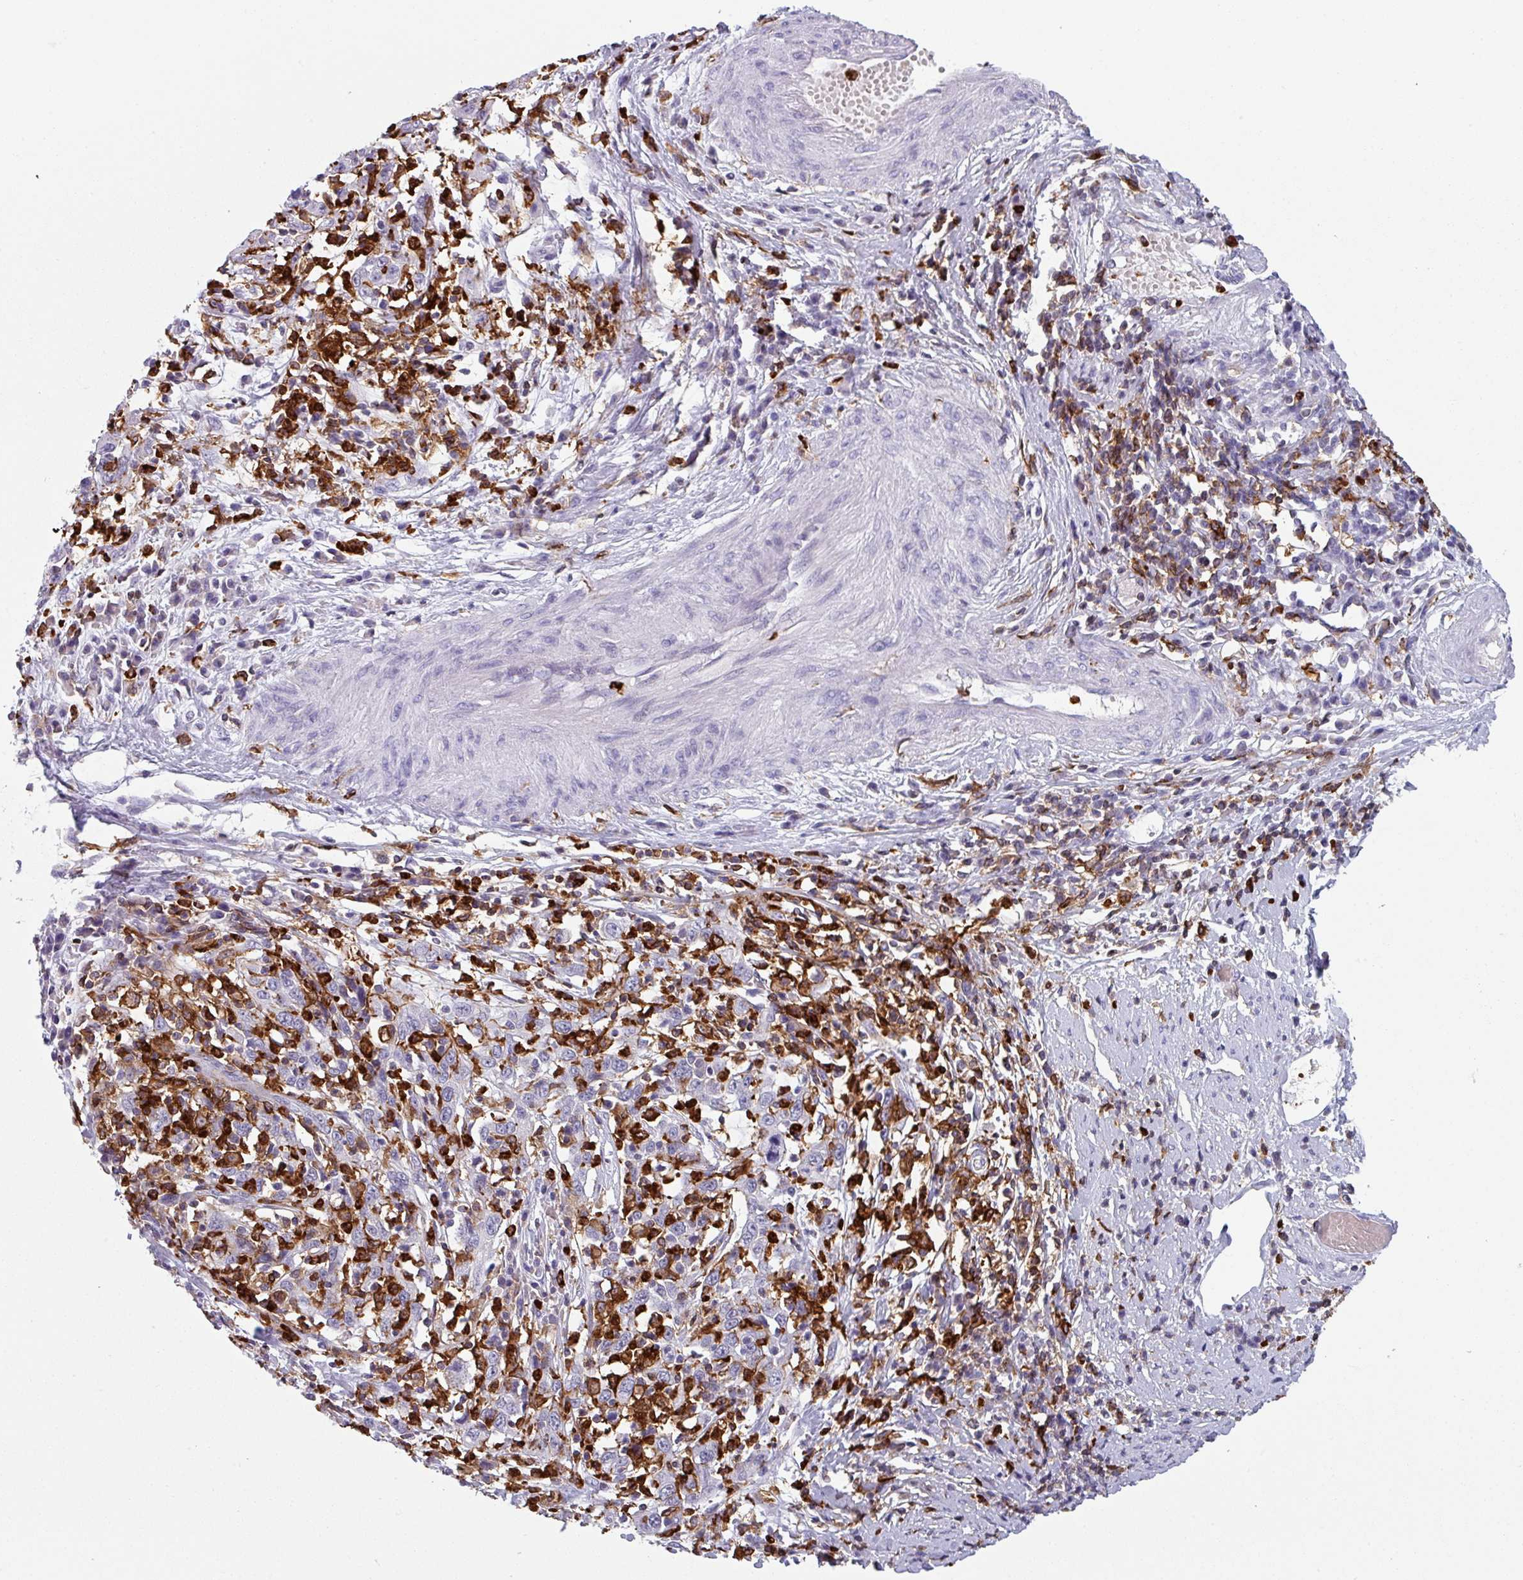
{"staining": {"intensity": "negative", "quantity": "none", "location": "none"}, "tissue": "cervical cancer", "cell_type": "Tumor cells", "image_type": "cancer", "snomed": [{"axis": "morphology", "description": "Squamous cell carcinoma, NOS"}, {"axis": "topography", "description": "Cervix"}], "caption": "DAB (3,3'-diaminobenzidine) immunohistochemical staining of cervical cancer displays no significant expression in tumor cells.", "gene": "EXOSC5", "patient": {"sex": "female", "age": 46}}